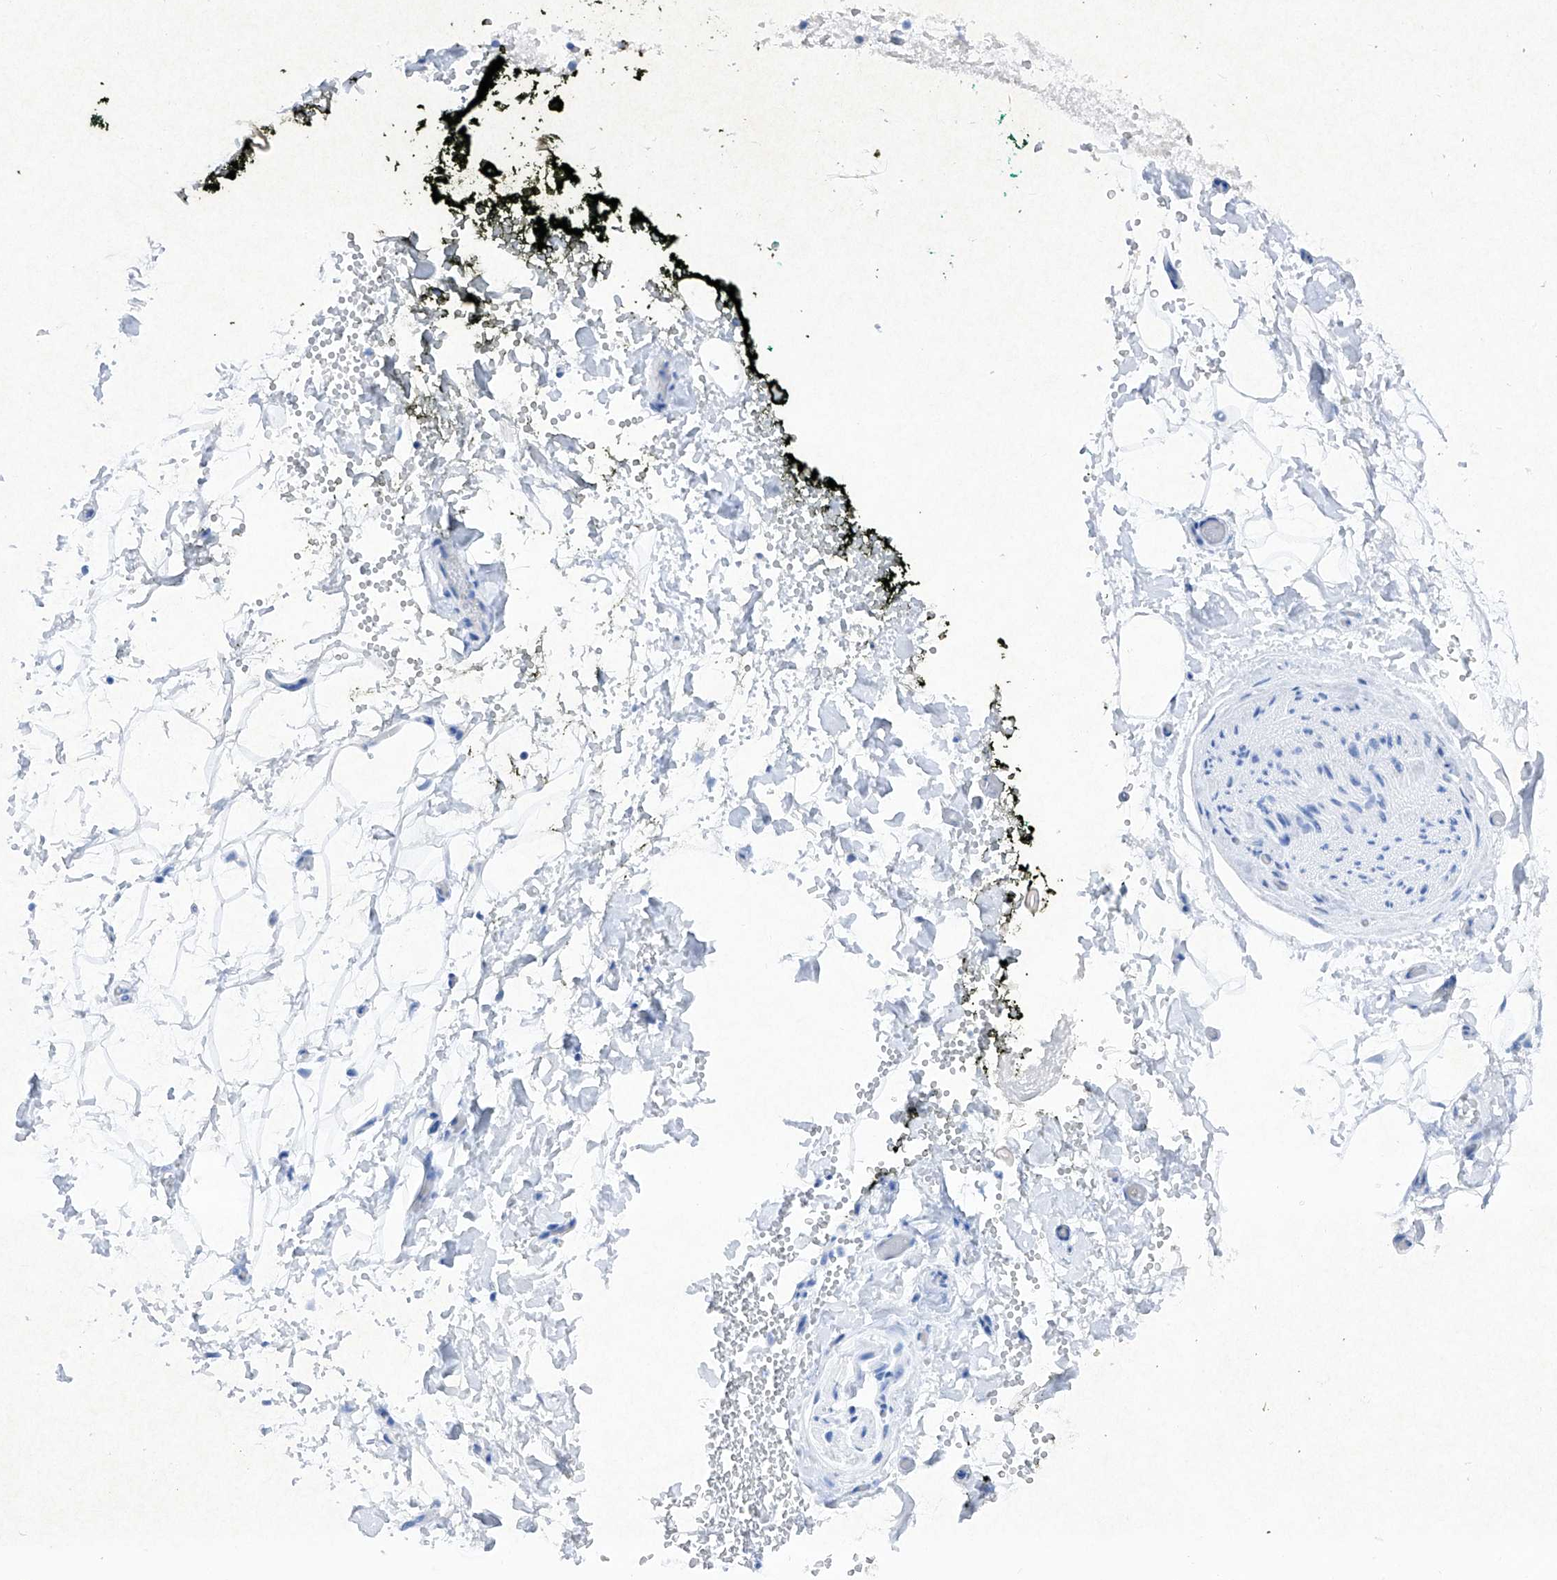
{"staining": {"intensity": "negative", "quantity": "none", "location": "none"}, "tissue": "adipose tissue", "cell_type": "Adipocytes", "image_type": "normal", "snomed": [{"axis": "morphology", "description": "Normal tissue, NOS"}, {"axis": "morphology", "description": "Adenocarcinoma, NOS"}, {"axis": "topography", "description": "Pancreas"}, {"axis": "topography", "description": "Peripheral nerve tissue"}], "caption": "DAB (3,3'-diaminobenzidine) immunohistochemical staining of benign human adipose tissue displays no significant expression in adipocytes.", "gene": "BARX2", "patient": {"sex": "male", "age": 59}}